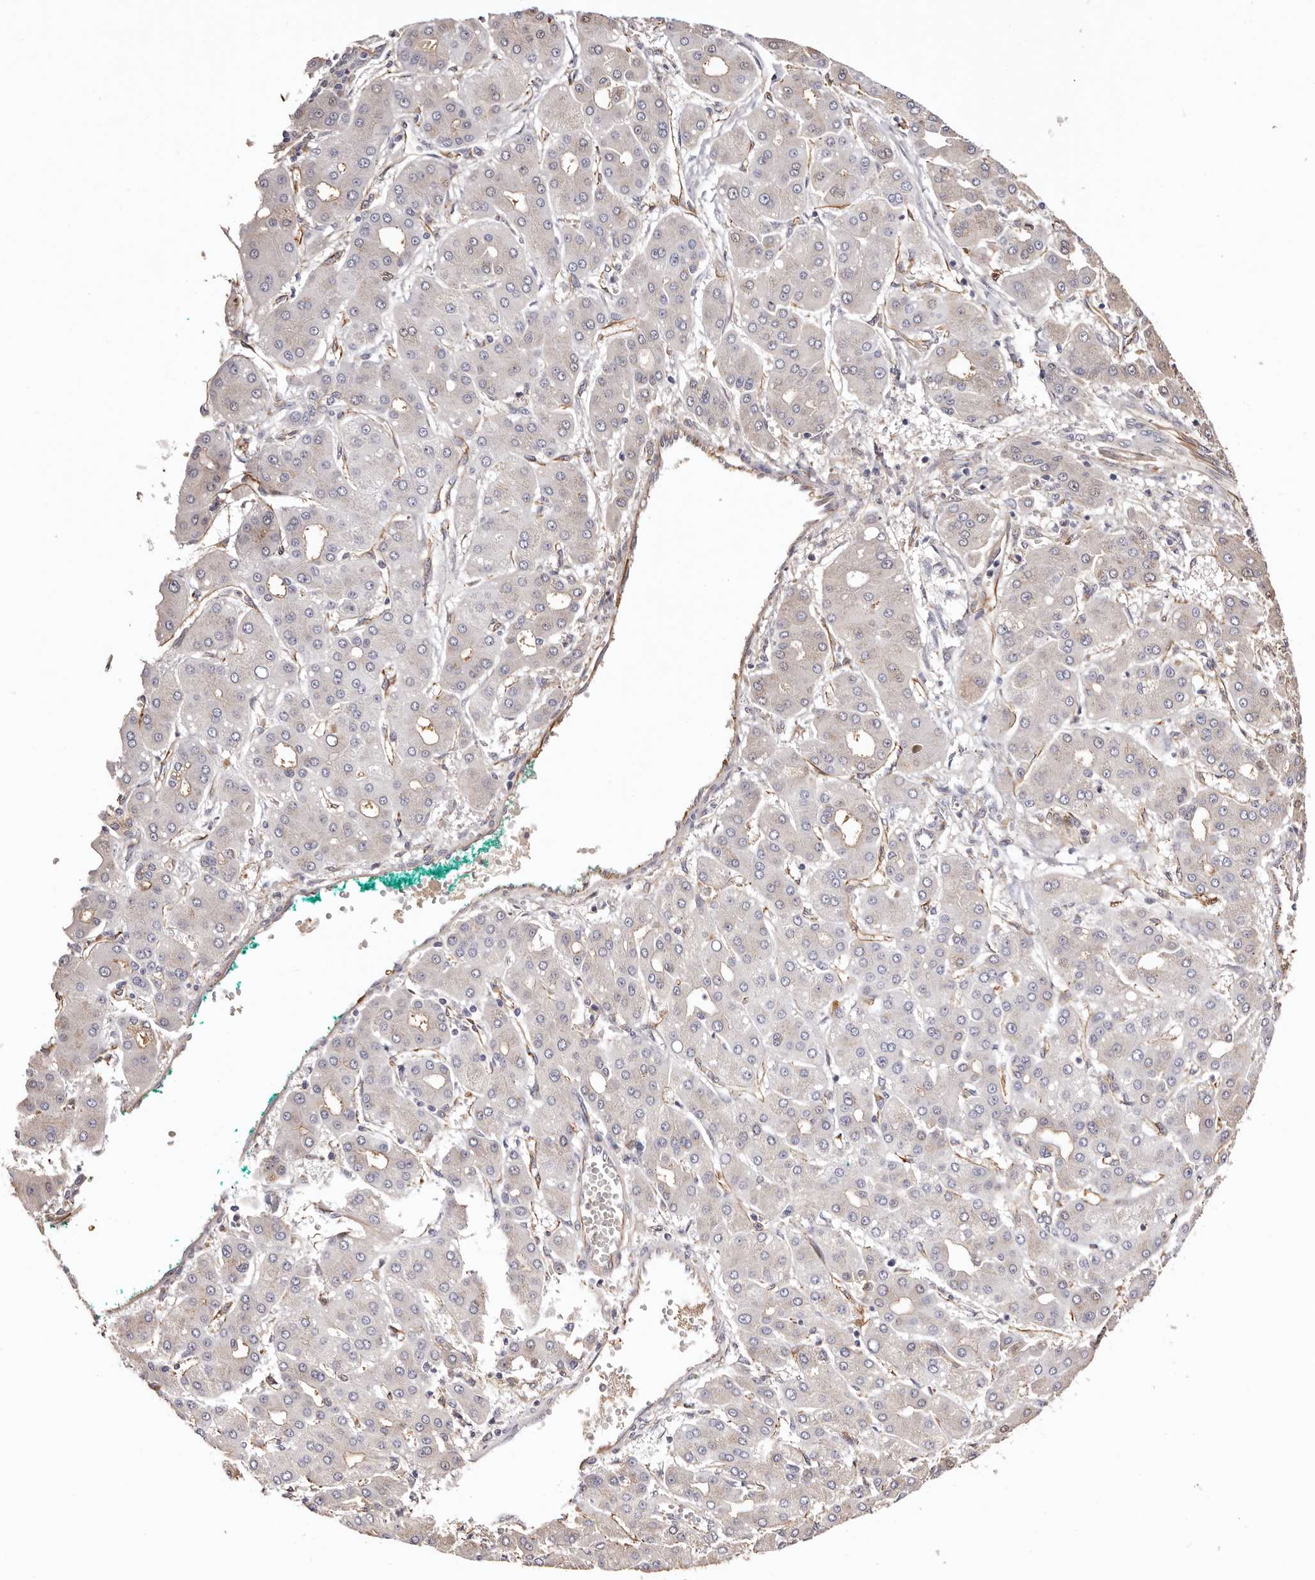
{"staining": {"intensity": "negative", "quantity": "none", "location": "none"}, "tissue": "liver cancer", "cell_type": "Tumor cells", "image_type": "cancer", "snomed": [{"axis": "morphology", "description": "Carcinoma, Hepatocellular, NOS"}, {"axis": "topography", "description": "Liver"}], "caption": "Tumor cells show no significant protein positivity in liver cancer (hepatocellular carcinoma).", "gene": "ZNF557", "patient": {"sex": "male", "age": 65}}